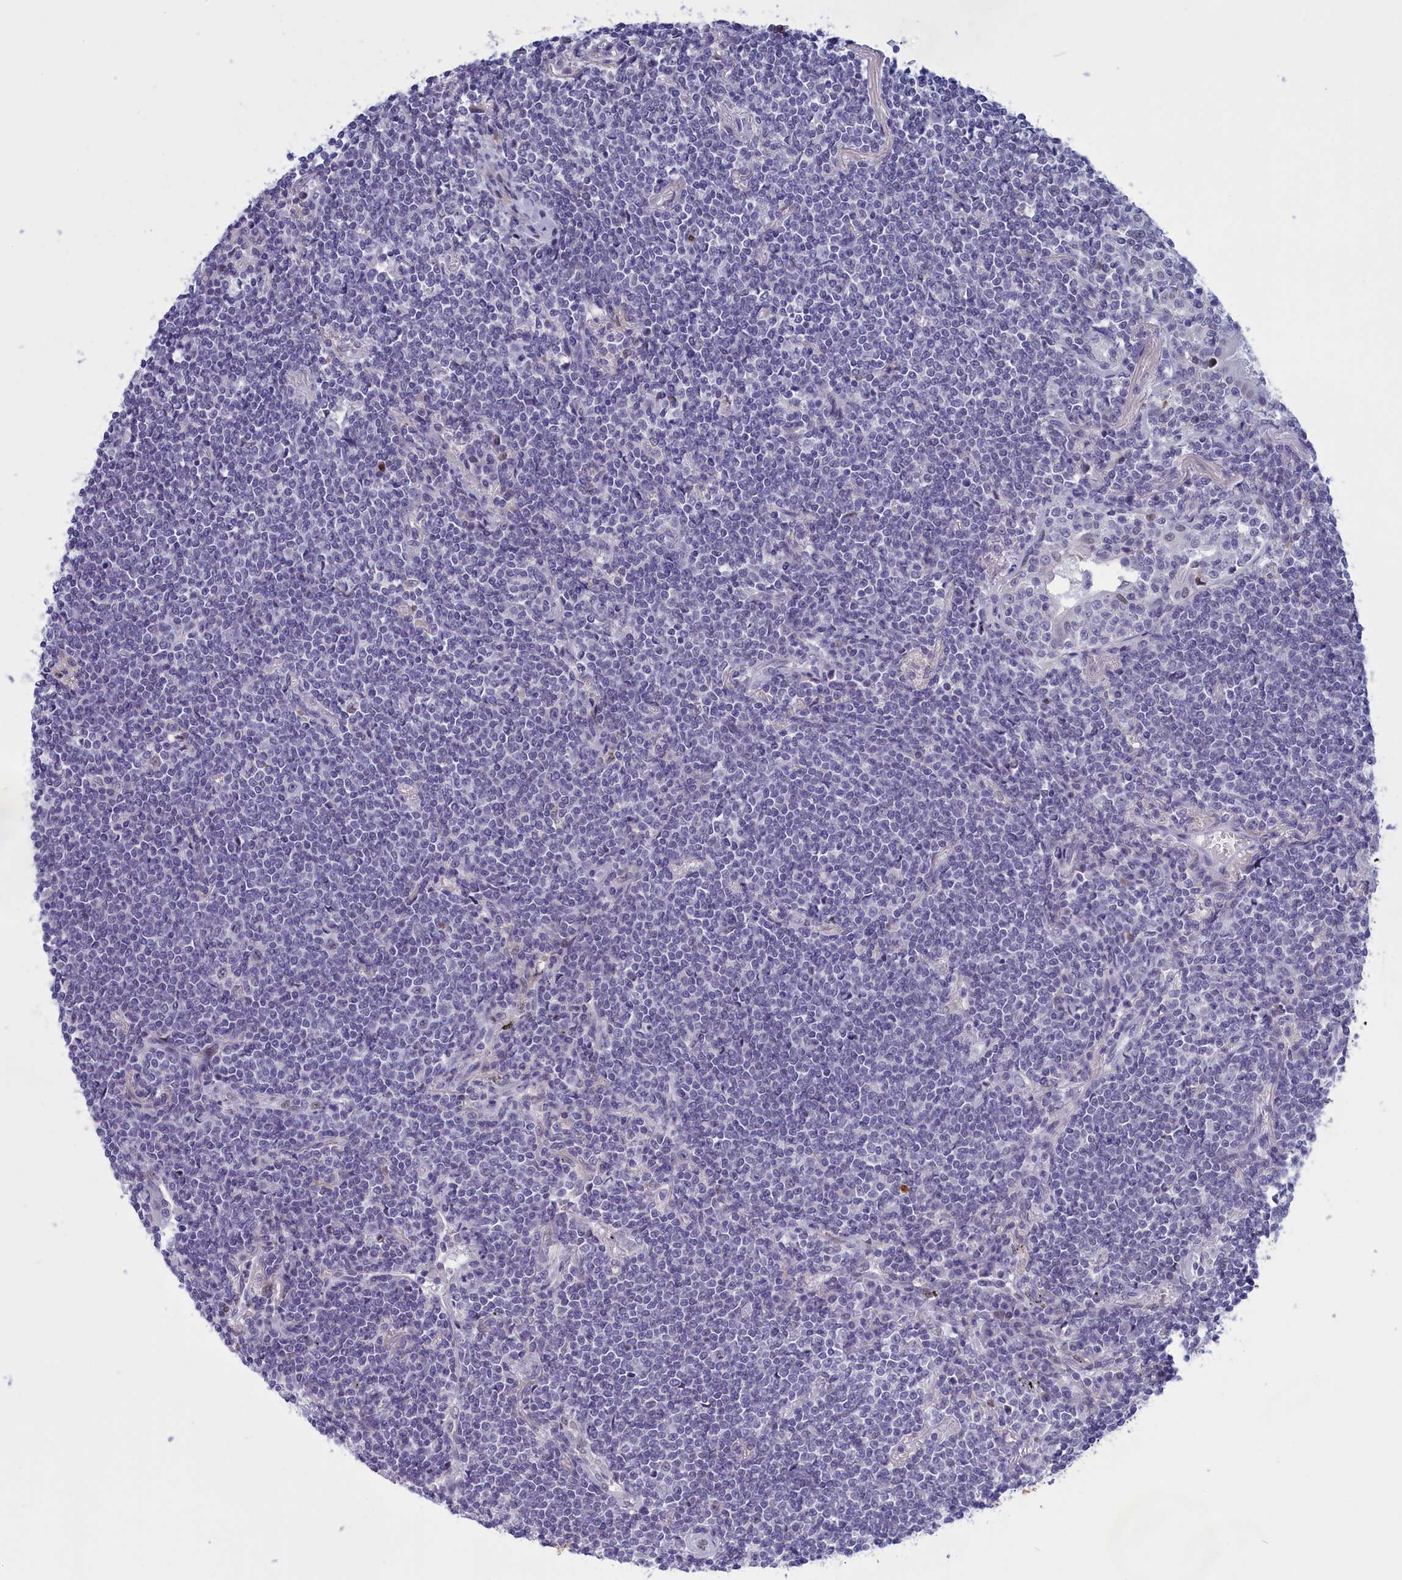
{"staining": {"intensity": "negative", "quantity": "none", "location": "none"}, "tissue": "lymphoma", "cell_type": "Tumor cells", "image_type": "cancer", "snomed": [{"axis": "morphology", "description": "Malignant lymphoma, non-Hodgkin's type, Low grade"}, {"axis": "topography", "description": "Lung"}], "caption": "The photomicrograph exhibits no significant positivity in tumor cells of malignant lymphoma, non-Hodgkin's type (low-grade). (DAB immunohistochemistry (IHC) with hematoxylin counter stain).", "gene": "ELOA2", "patient": {"sex": "female", "age": 71}}